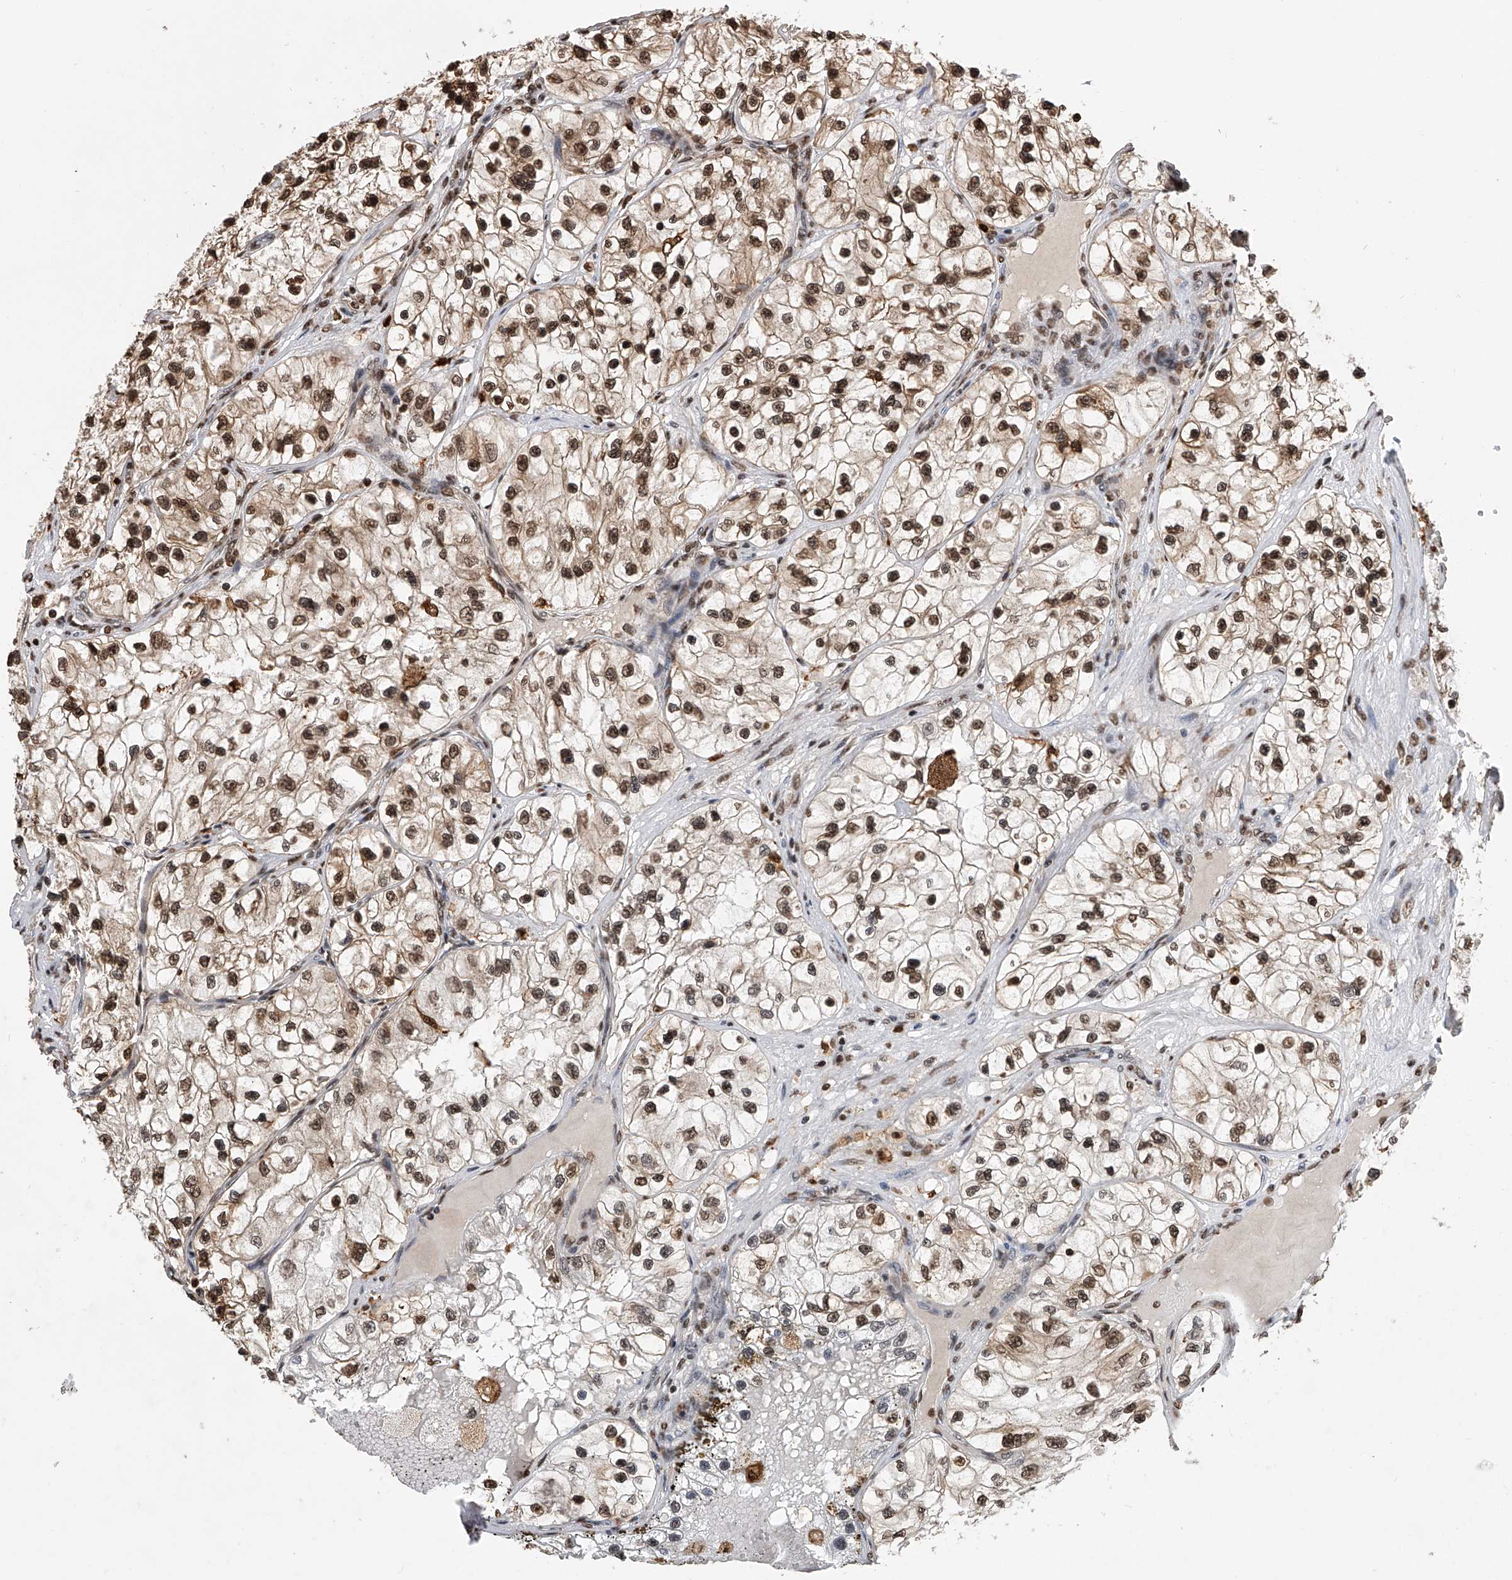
{"staining": {"intensity": "strong", "quantity": ">75%", "location": "cytoplasmic/membranous,nuclear"}, "tissue": "renal cancer", "cell_type": "Tumor cells", "image_type": "cancer", "snomed": [{"axis": "morphology", "description": "Adenocarcinoma, NOS"}, {"axis": "topography", "description": "Kidney"}], "caption": "DAB immunohistochemical staining of human renal cancer (adenocarcinoma) exhibits strong cytoplasmic/membranous and nuclear protein expression in approximately >75% of tumor cells. Ihc stains the protein in brown and the nuclei are stained blue.", "gene": "CFAP410", "patient": {"sex": "female", "age": 57}}